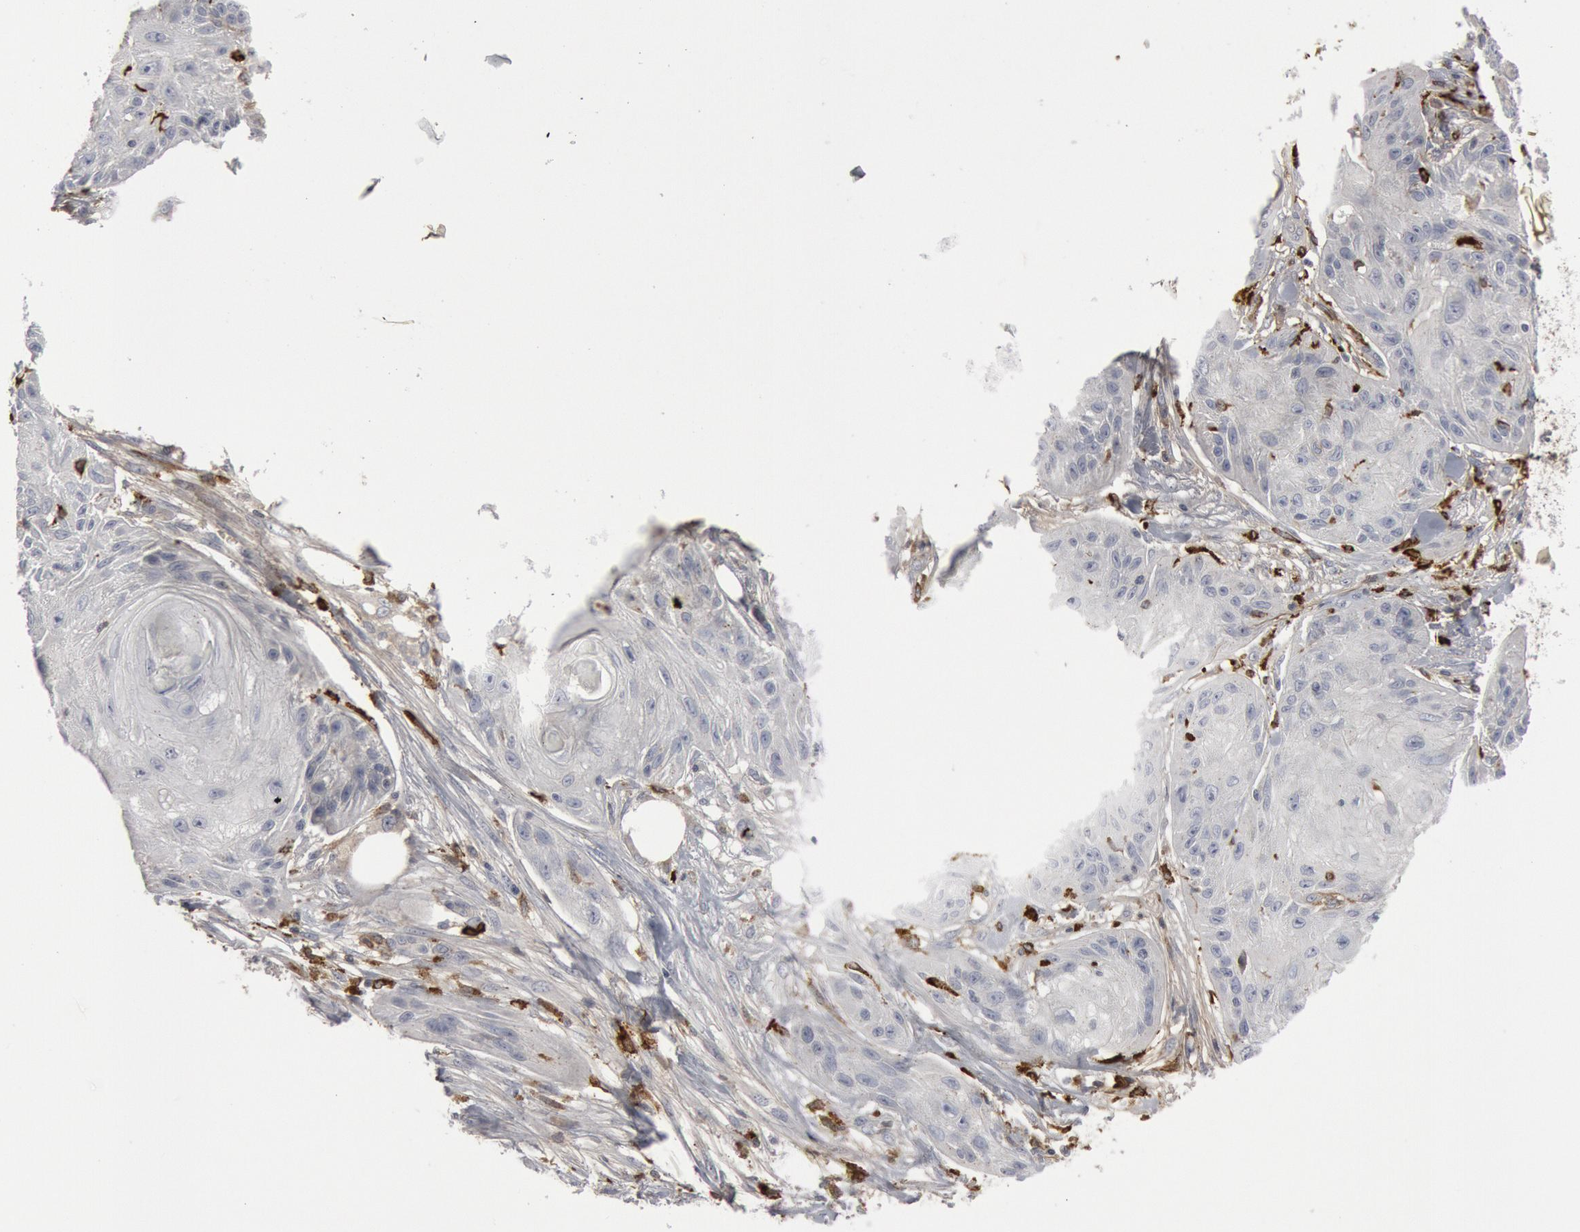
{"staining": {"intensity": "negative", "quantity": "none", "location": "none"}, "tissue": "skin cancer", "cell_type": "Tumor cells", "image_type": "cancer", "snomed": [{"axis": "morphology", "description": "Squamous cell carcinoma, NOS"}, {"axis": "topography", "description": "Skin"}], "caption": "The IHC photomicrograph has no significant staining in tumor cells of skin cancer (squamous cell carcinoma) tissue.", "gene": "C1QC", "patient": {"sex": "female", "age": 88}}